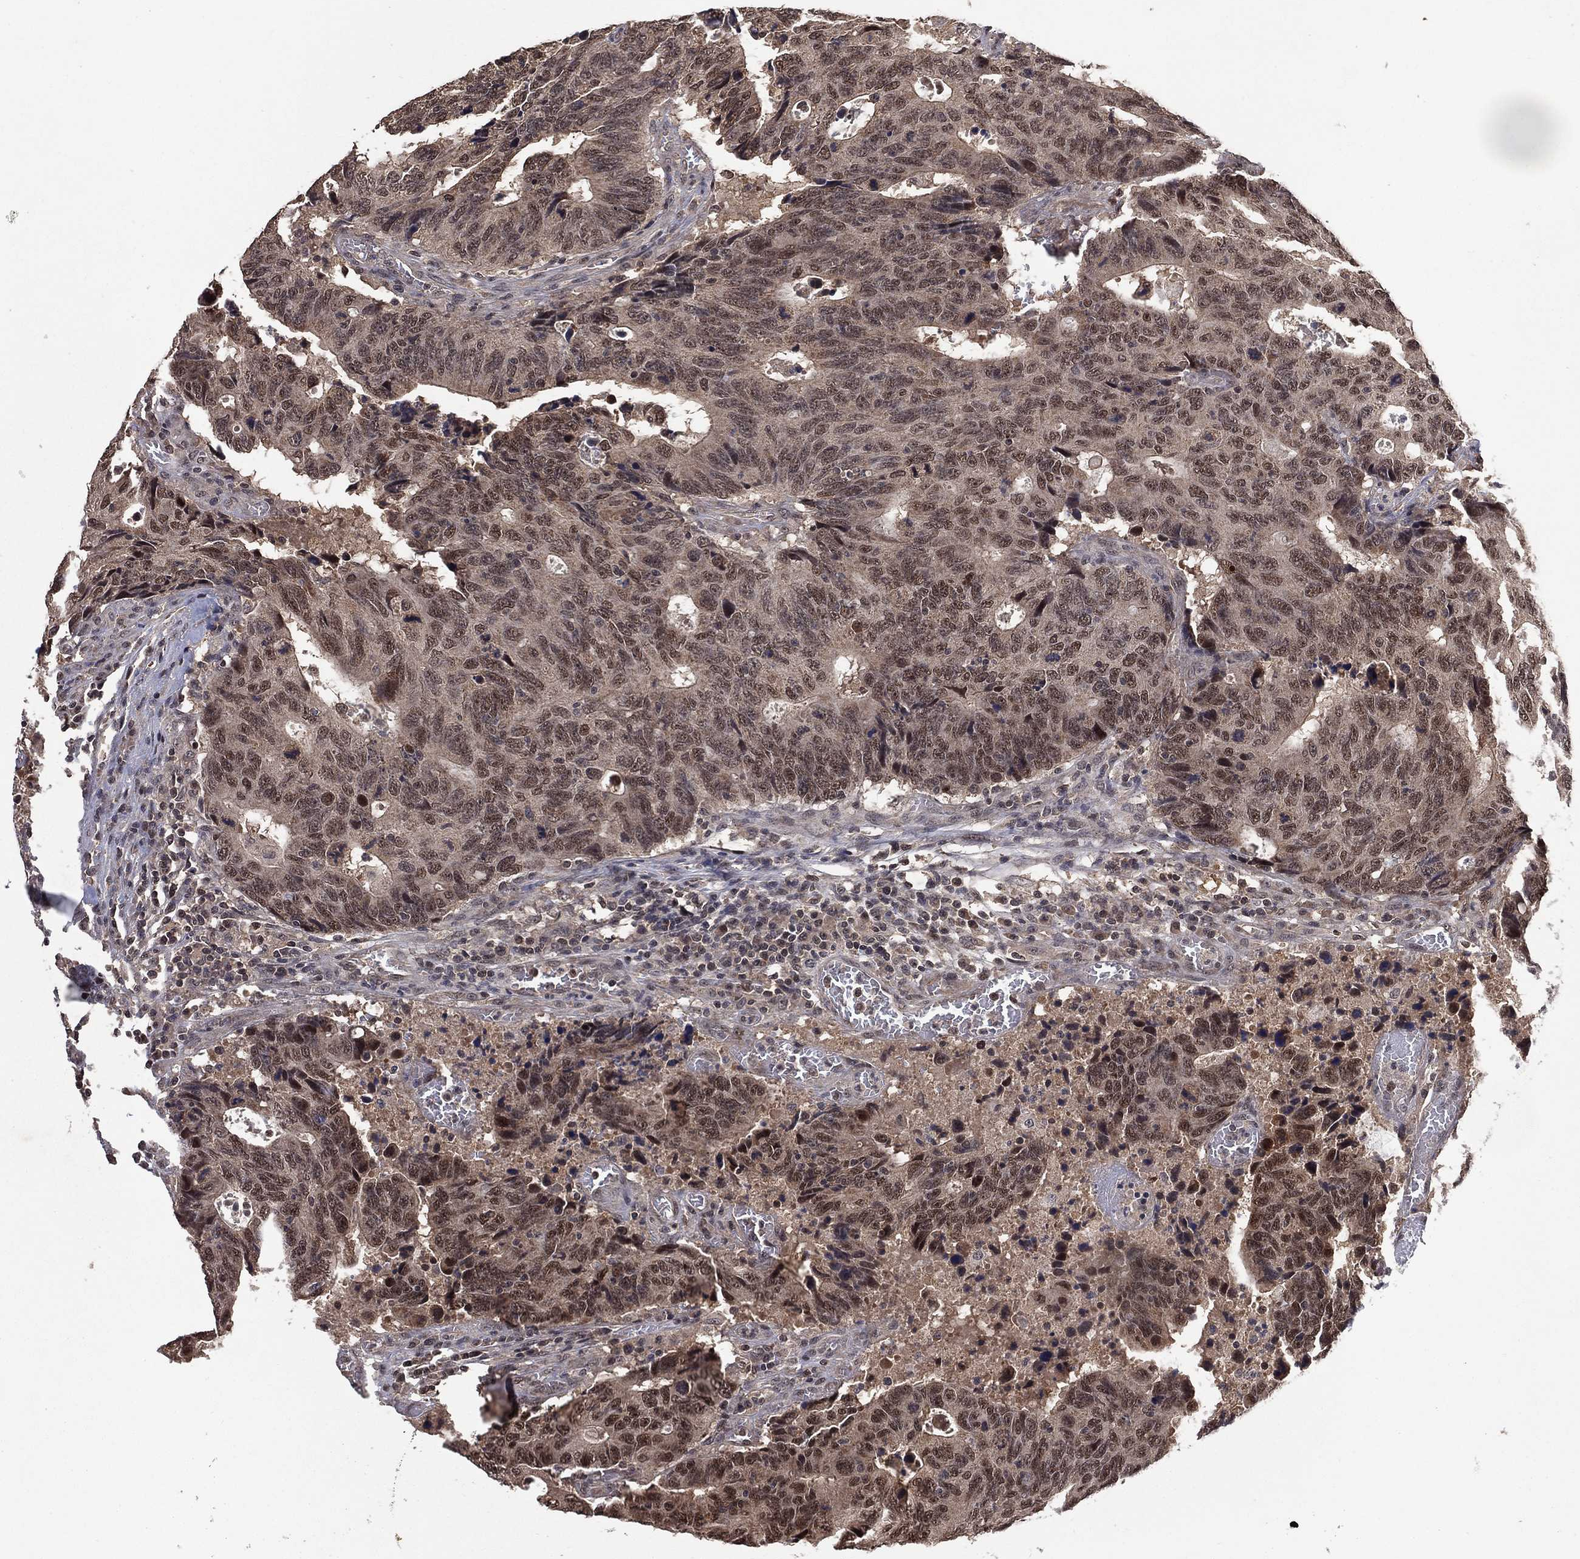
{"staining": {"intensity": "weak", "quantity": "25%-75%", "location": "cytoplasmic/membranous"}, "tissue": "colorectal cancer", "cell_type": "Tumor cells", "image_type": "cancer", "snomed": [{"axis": "morphology", "description": "Adenocarcinoma, NOS"}, {"axis": "topography", "description": "Colon"}], "caption": "Immunohistochemical staining of human adenocarcinoma (colorectal) exhibits low levels of weak cytoplasmic/membranous expression in approximately 25%-75% of tumor cells.", "gene": "NELFCD", "patient": {"sex": "female", "age": 77}}